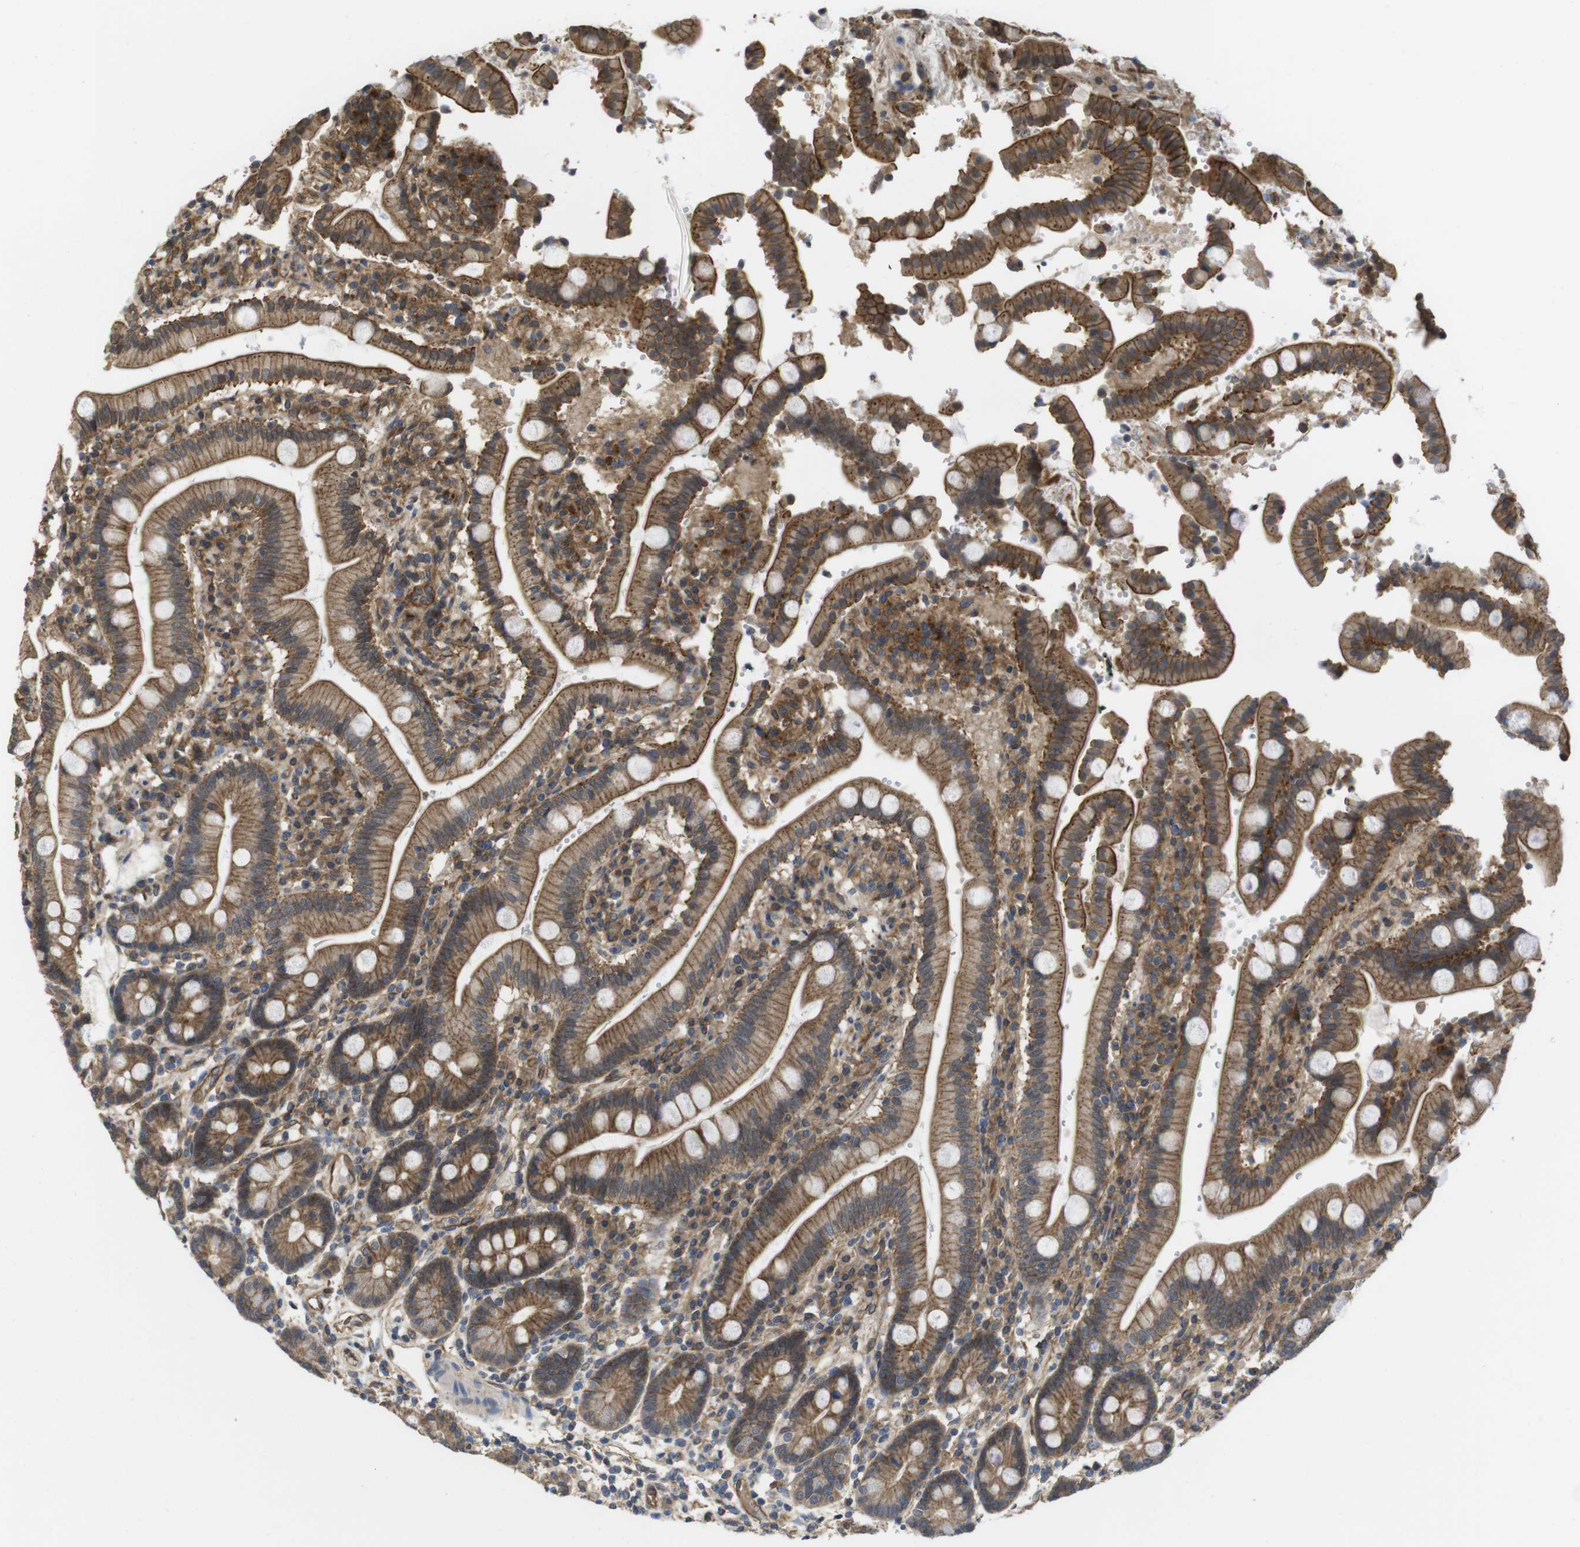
{"staining": {"intensity": "moderate", "quantity": ">75%", "location": "cytoplasmic/membranous"}, "tissue": "duodenum", "cell_type": "Glandular cells", "image_type": "normal", "snomed": [{"axis": "morphology", "description": "Normal tissue, NOS"}, {"axis": "topography", "description": "Small intestine, NOS"}], "caption": "Immunohistochemistry micrograph of unremarkable duodenum: duodenum stained using IHC exhibits medium levels of moderate protein expression localized specifically in the cytoplasmic/membranous of glandular cells, appearing as a cytoplasmic/membranous brown color.", "gene": "ZDHHC5", "patient": {"sex": "female", "age": 71}}